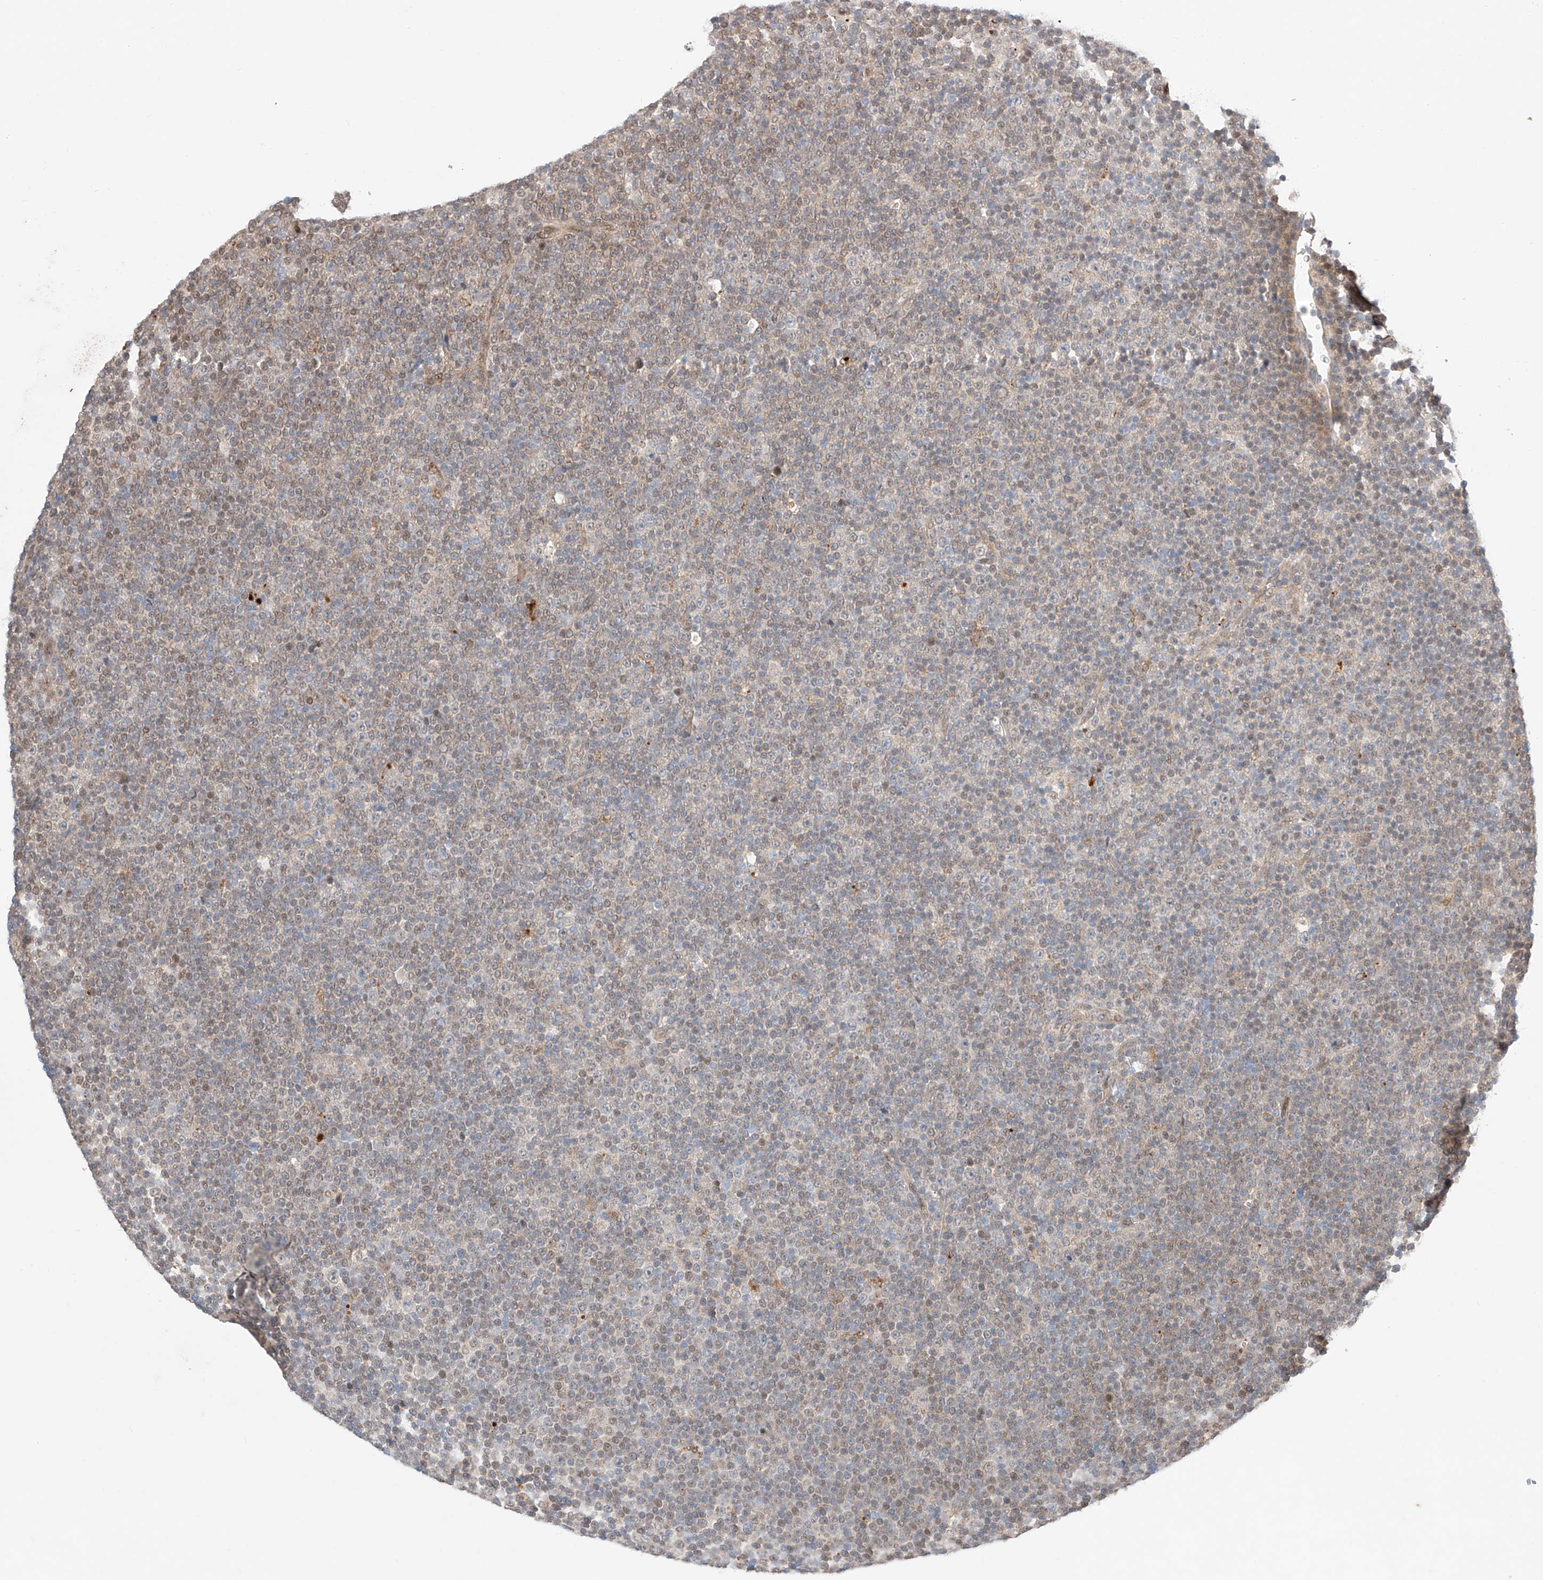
{"staining": {"intensity": "weak", "quantity": "<25%", "location": "nuclear"}, "tissue": "lymphoma", "cell_type": "Tumor cells", "image_type": "cancer", "snomed": [{"axis": "morphology", "description": "Malignant lymphoma, non-Hodgkin's type, Low grade"}, {"axis": "topography", "description": "Lymph node"}], "caption": "Immunohistochemical staining of low-grade malignant lymphoma, non-Hodgkin's type displays no significant positivity in tumor cells.", "gene": "GCNT1", "patient": {"sex": "female", "age": 67}}